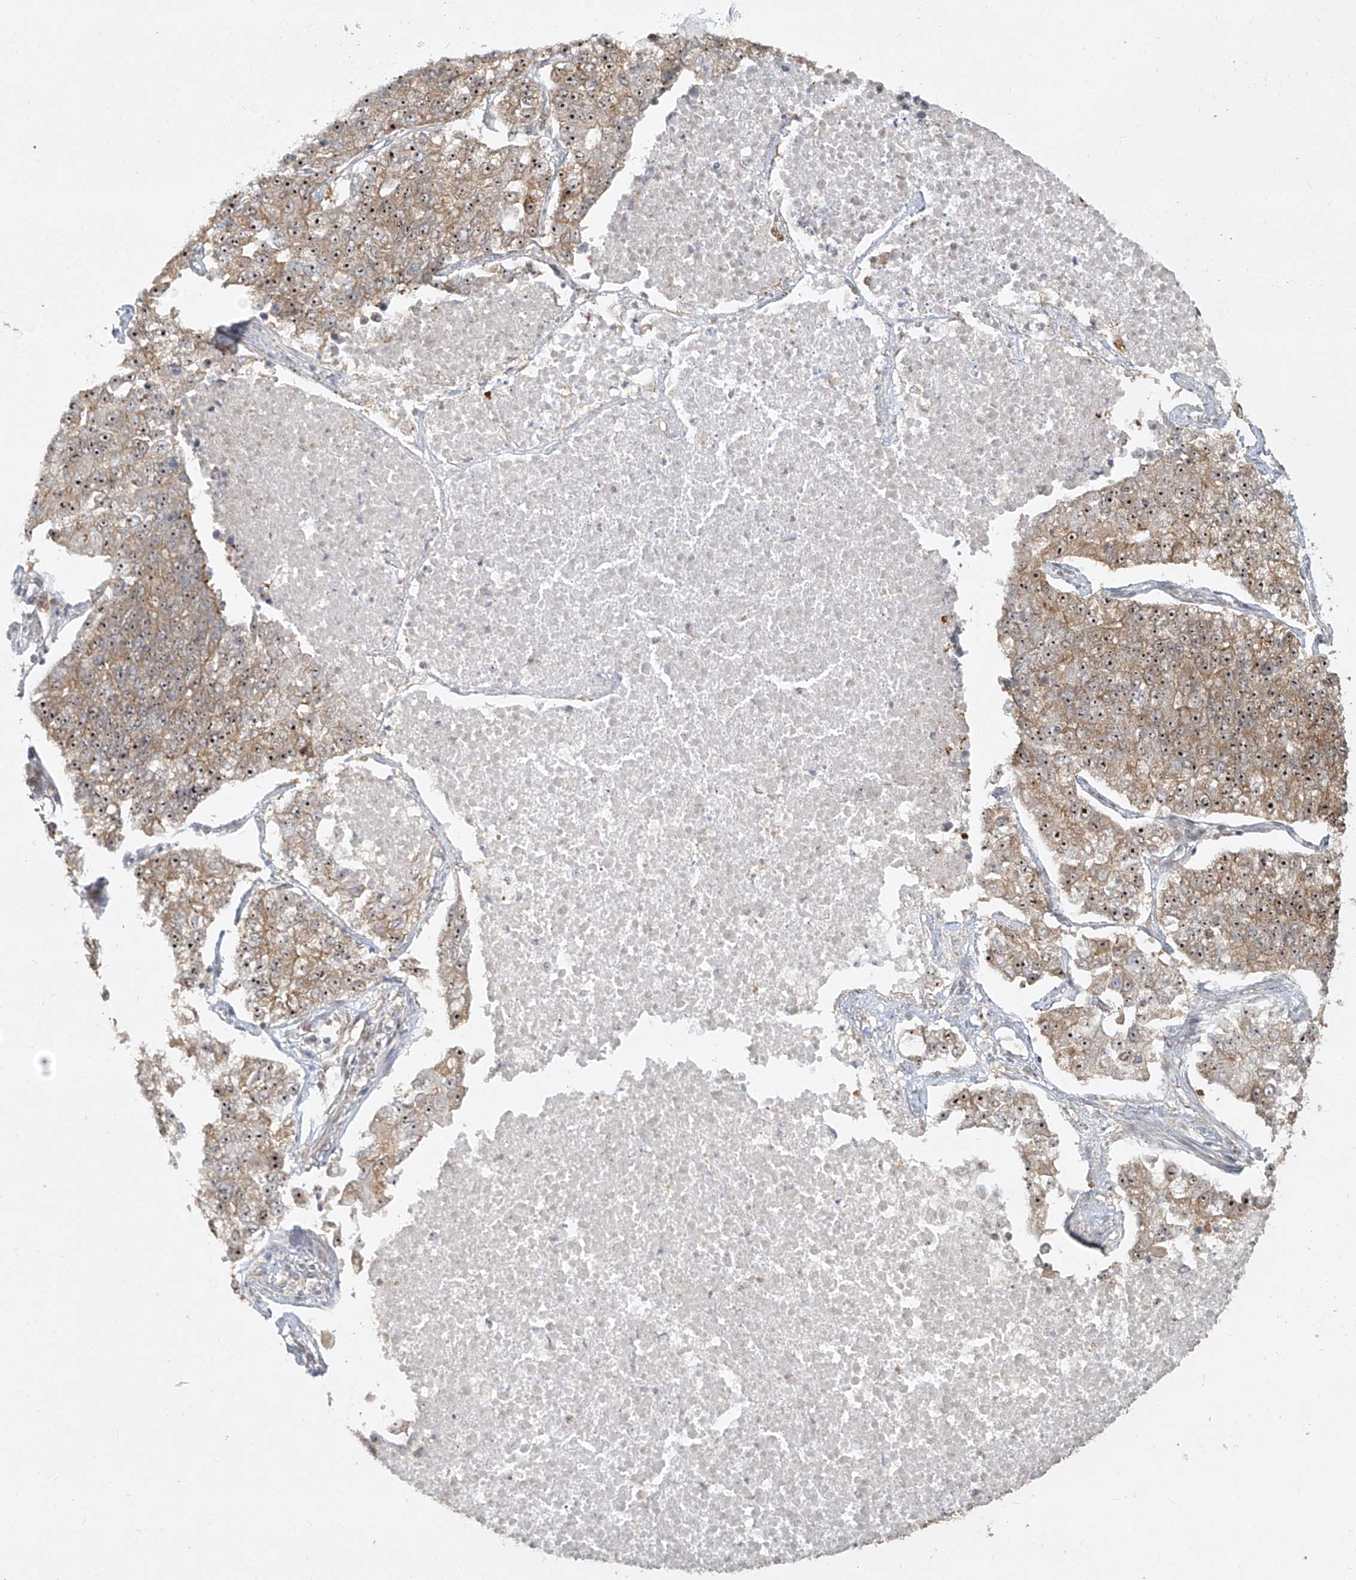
{"staining": {"intensity": "moderate", "quantity": ">75%", "location": "cytoplasmic/membranous,nuclear"}, "tissue": "lung cancer", "cell_type": "Tumor cells", "image_type": "cancer", "snomed": [{"axis": "morphology", "description": "Adenocarcinoma, NOS"}, {"axis": "topography", "description": "Lung"}], "caption": "A brown stain shows moderate cytoplasmic/membranous and nuclear expression of a protein in lung adenocarcinoma tumor cells.", "gene": "BYSL", "patient": {"sex": "male", "age": 49}}